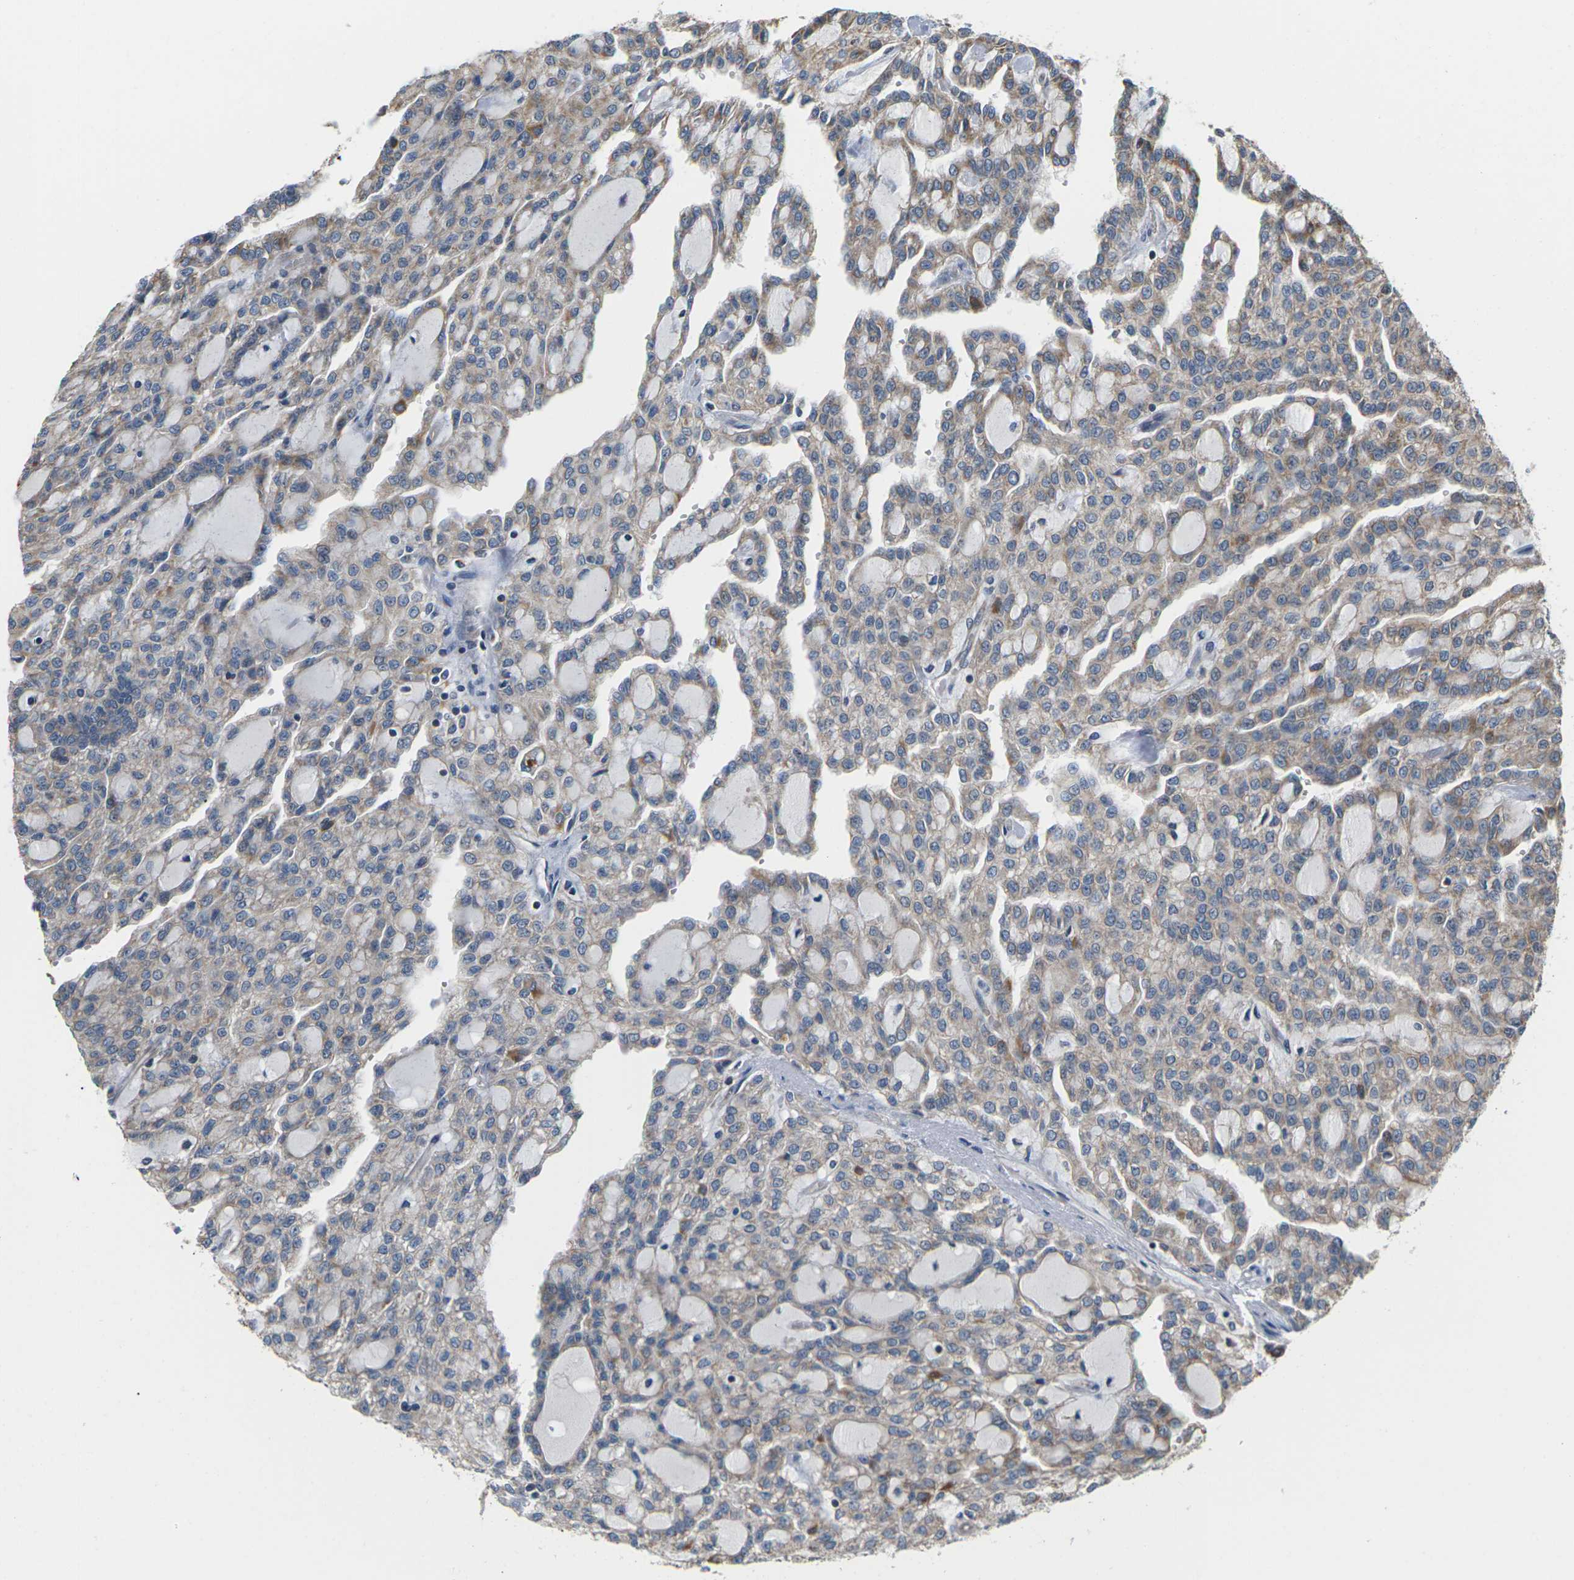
{"staining": {"intensity": "moderate", "quantity": "<25%", "location": "cytoplasmic/membranous"}, "tissue": "renal cancer", "cell_type": "Tumor cells", "image_type": "cancer", "snomed": [{"axis": "morphology", "description": "Adenocarcinoma, NOS"}, {"axis": "topography", "description": "Kidney"}], "caption": "An image showing moderate cytoplasmic/membranous staining in about <25% of tumor cells in renal adenocarcinoma, as visualized by brown immunohistochemical staining.", "gene": "PCDHB4", "patient": {"sex": "male", "age": 63}}